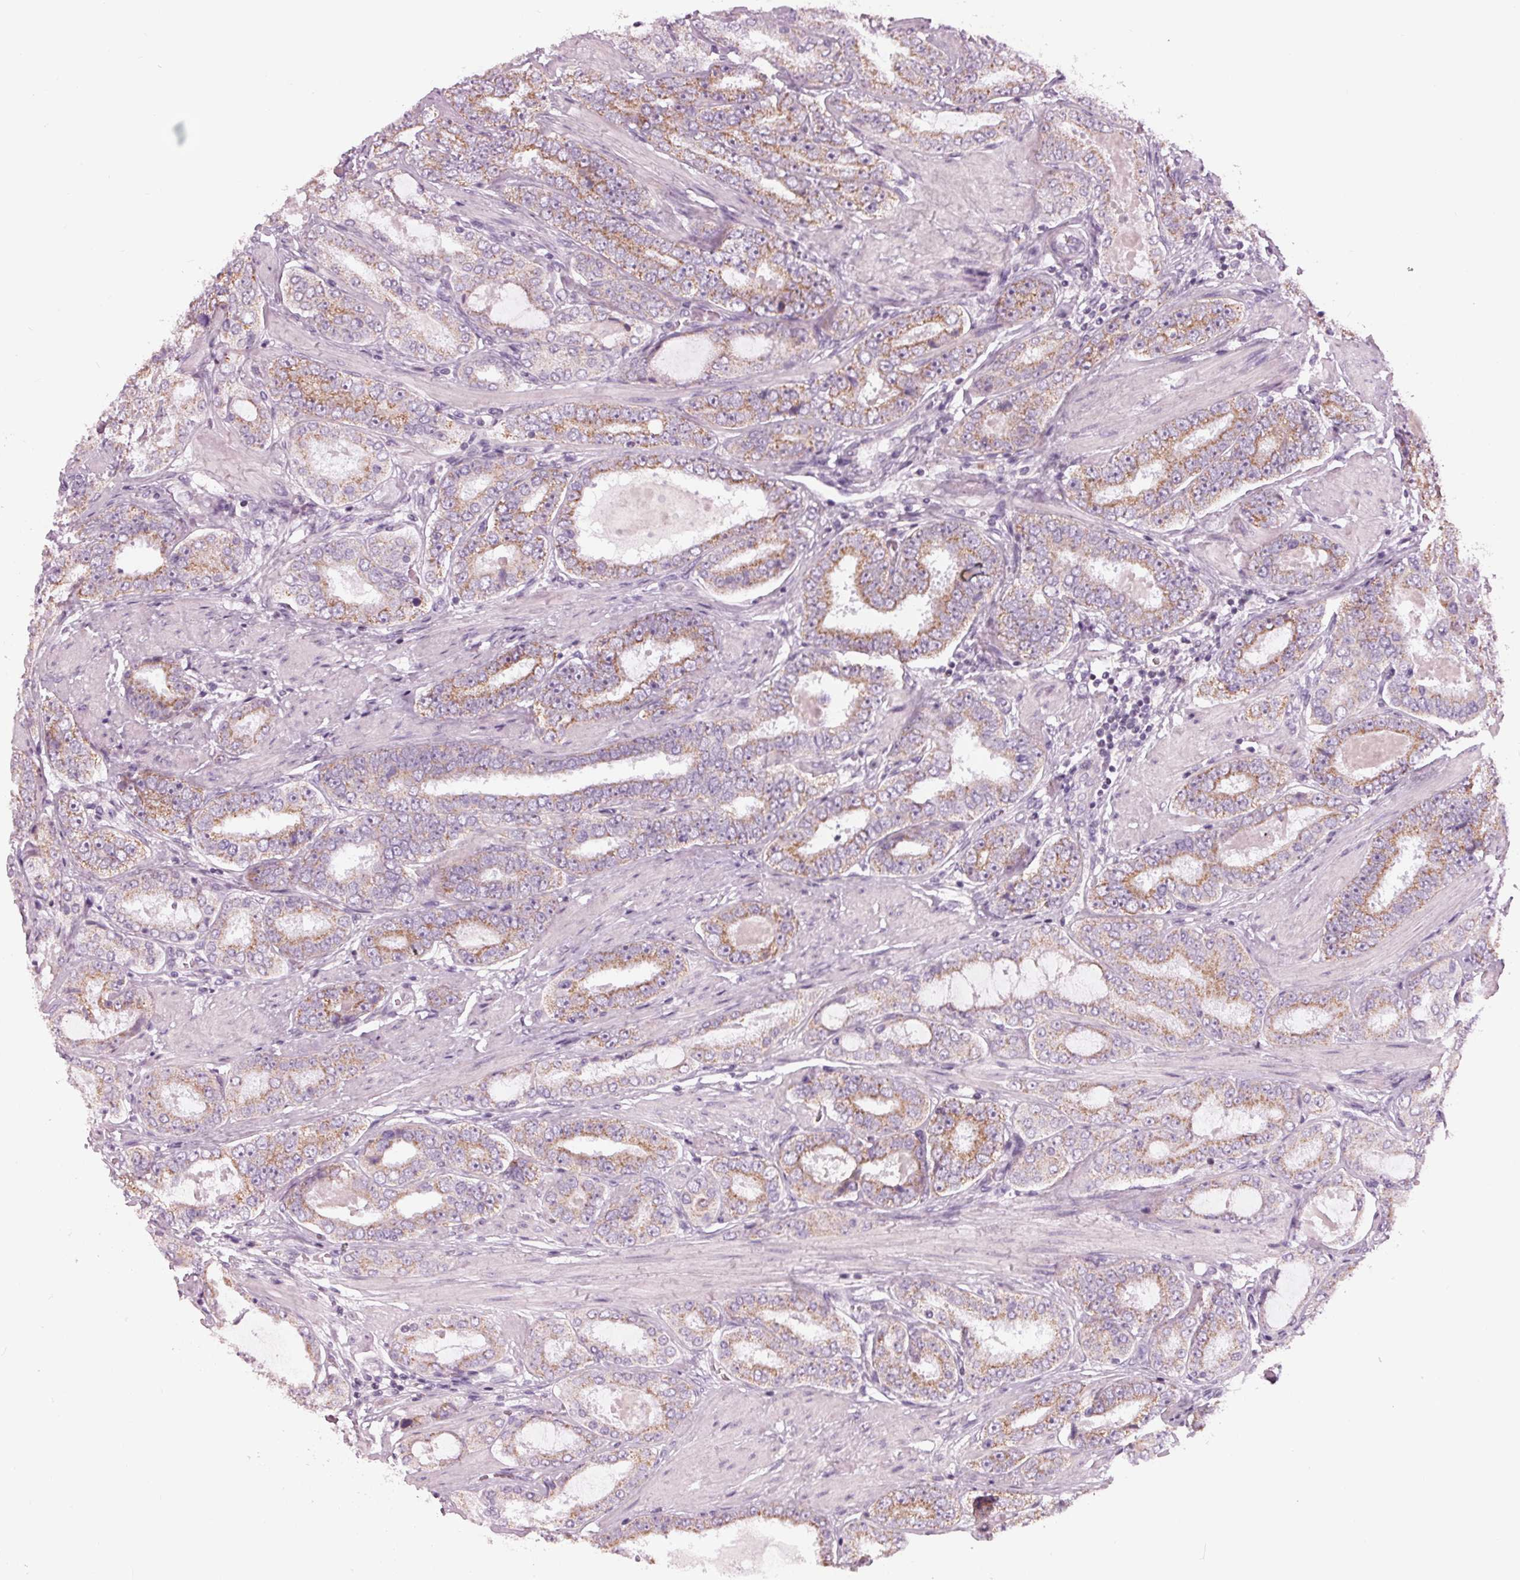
{"staining": {"intensity": "moderate", "quantity": "25%-75%", "location": "cytoplasmic/membranous"}, "tissue": "prostate cancer", "cell_type": "Tumor cells", "image_type": "cancer", "snomed": [{"axis": "morphology", "description": "Adenocarcinoma, High grade"}, {"axis": "topography", "description": "Prostate"}], "caption": "High-magnification brightfield microscopy of prostate cancer (high-grade adenocarcinoma) stained with DAB (brown) and counterstained with hematoxylin (blue). tumor cells exhibit moderate cytoplasmic/membranous staining is identified in about25%-75% of cells.", "gene": "SAMD4A", "patient": {"sex": "male", "age": 63}}